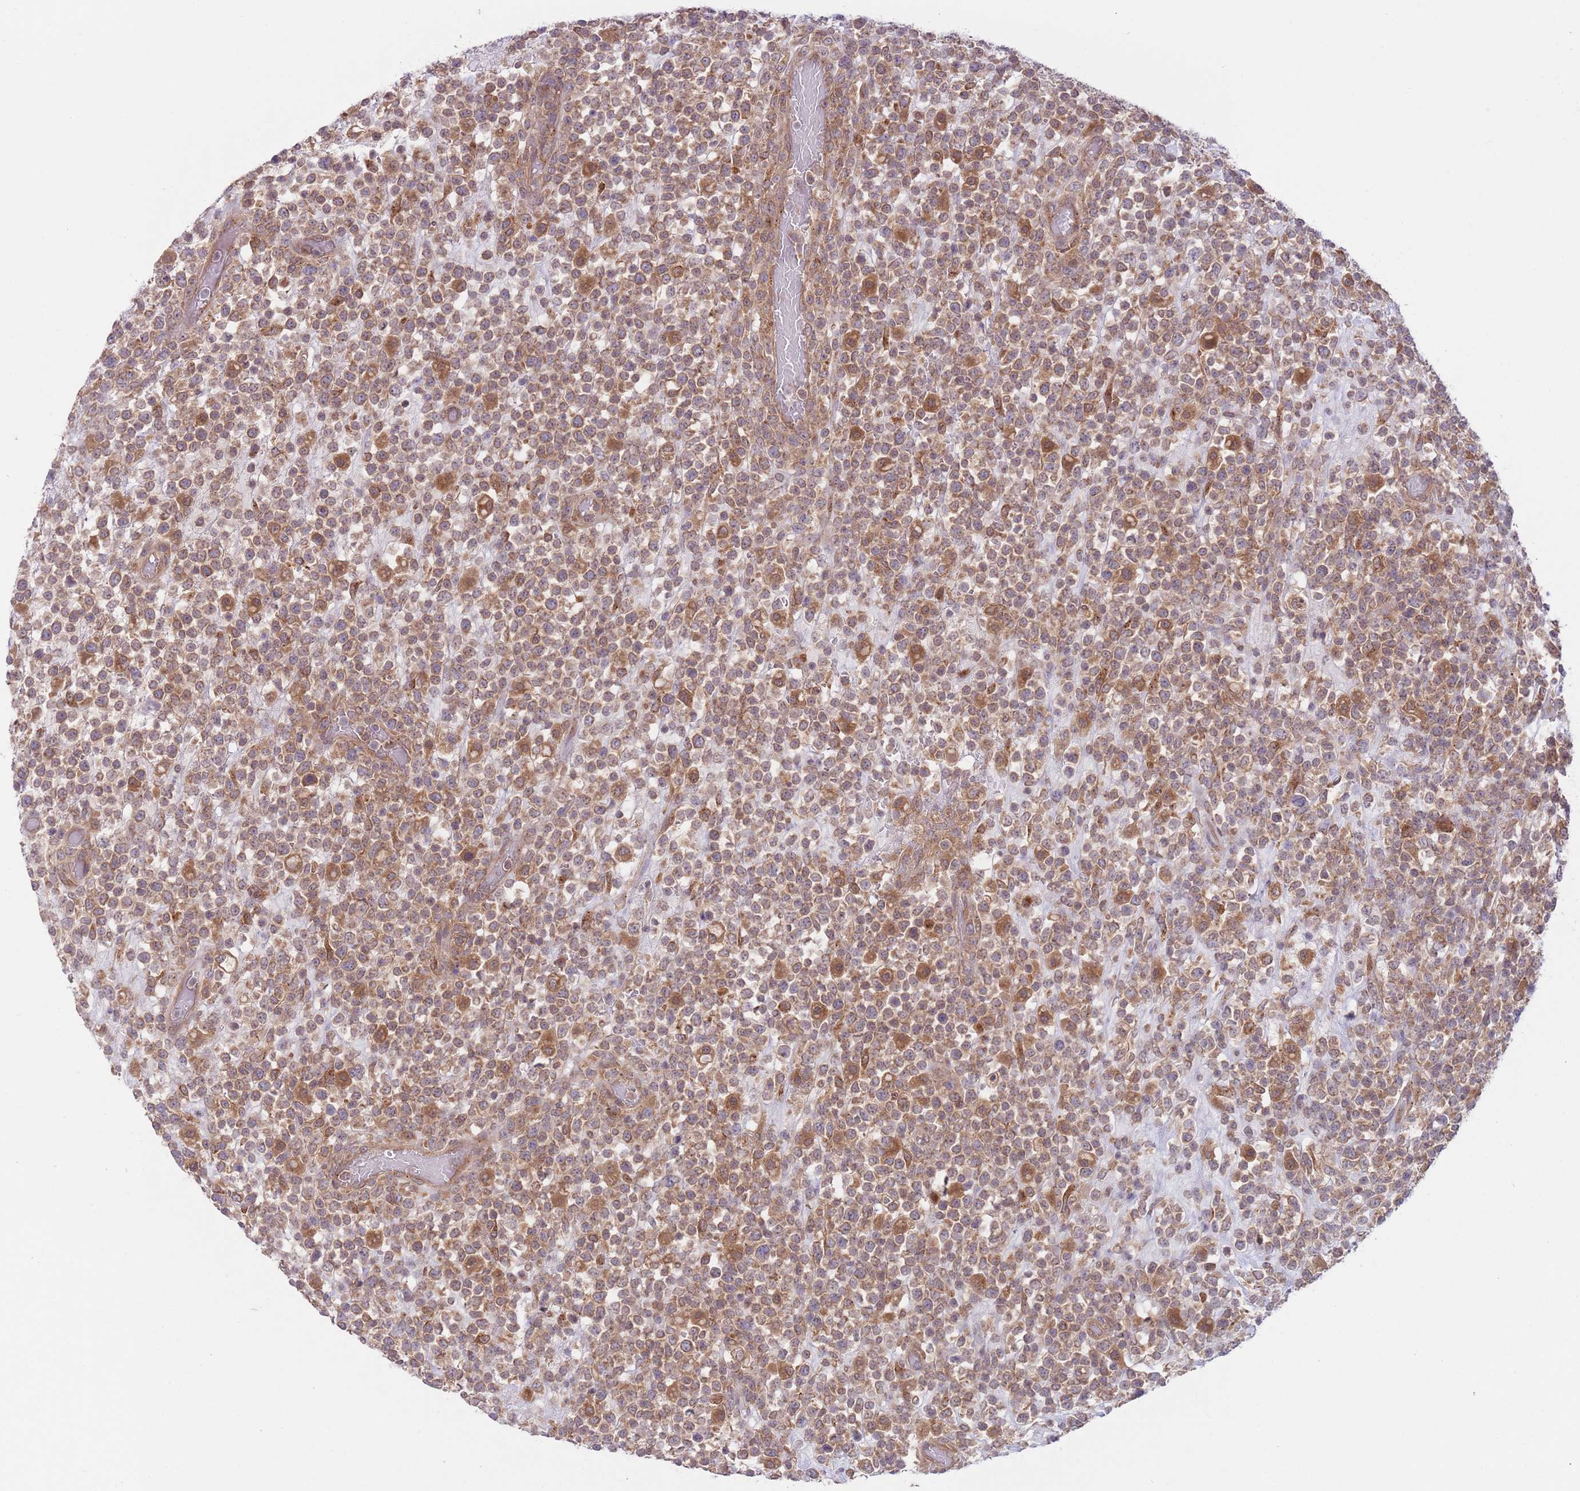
{"staining": {"intensity": "moderate", "quantity": ">75%", "location": "cytoplasmic/membranous"}, "tissue": "lymphoma", "cell_type": "Tumor cells", "image_type": "cancer", "snomed": [{"axis": "morphology", "description": "Malignant lymphoma, non-Hodgkin's type, High grade"}, {"axis": "topography", "description": "Colon"}], "caption": "Brown immunohistochemical staining in lymphoma reveals moderate cytoplasmic/membranous positivity in approximately >75% of tumor cells.", "gene": "COPE", "patient": {"sex": "female", "age": 53}}